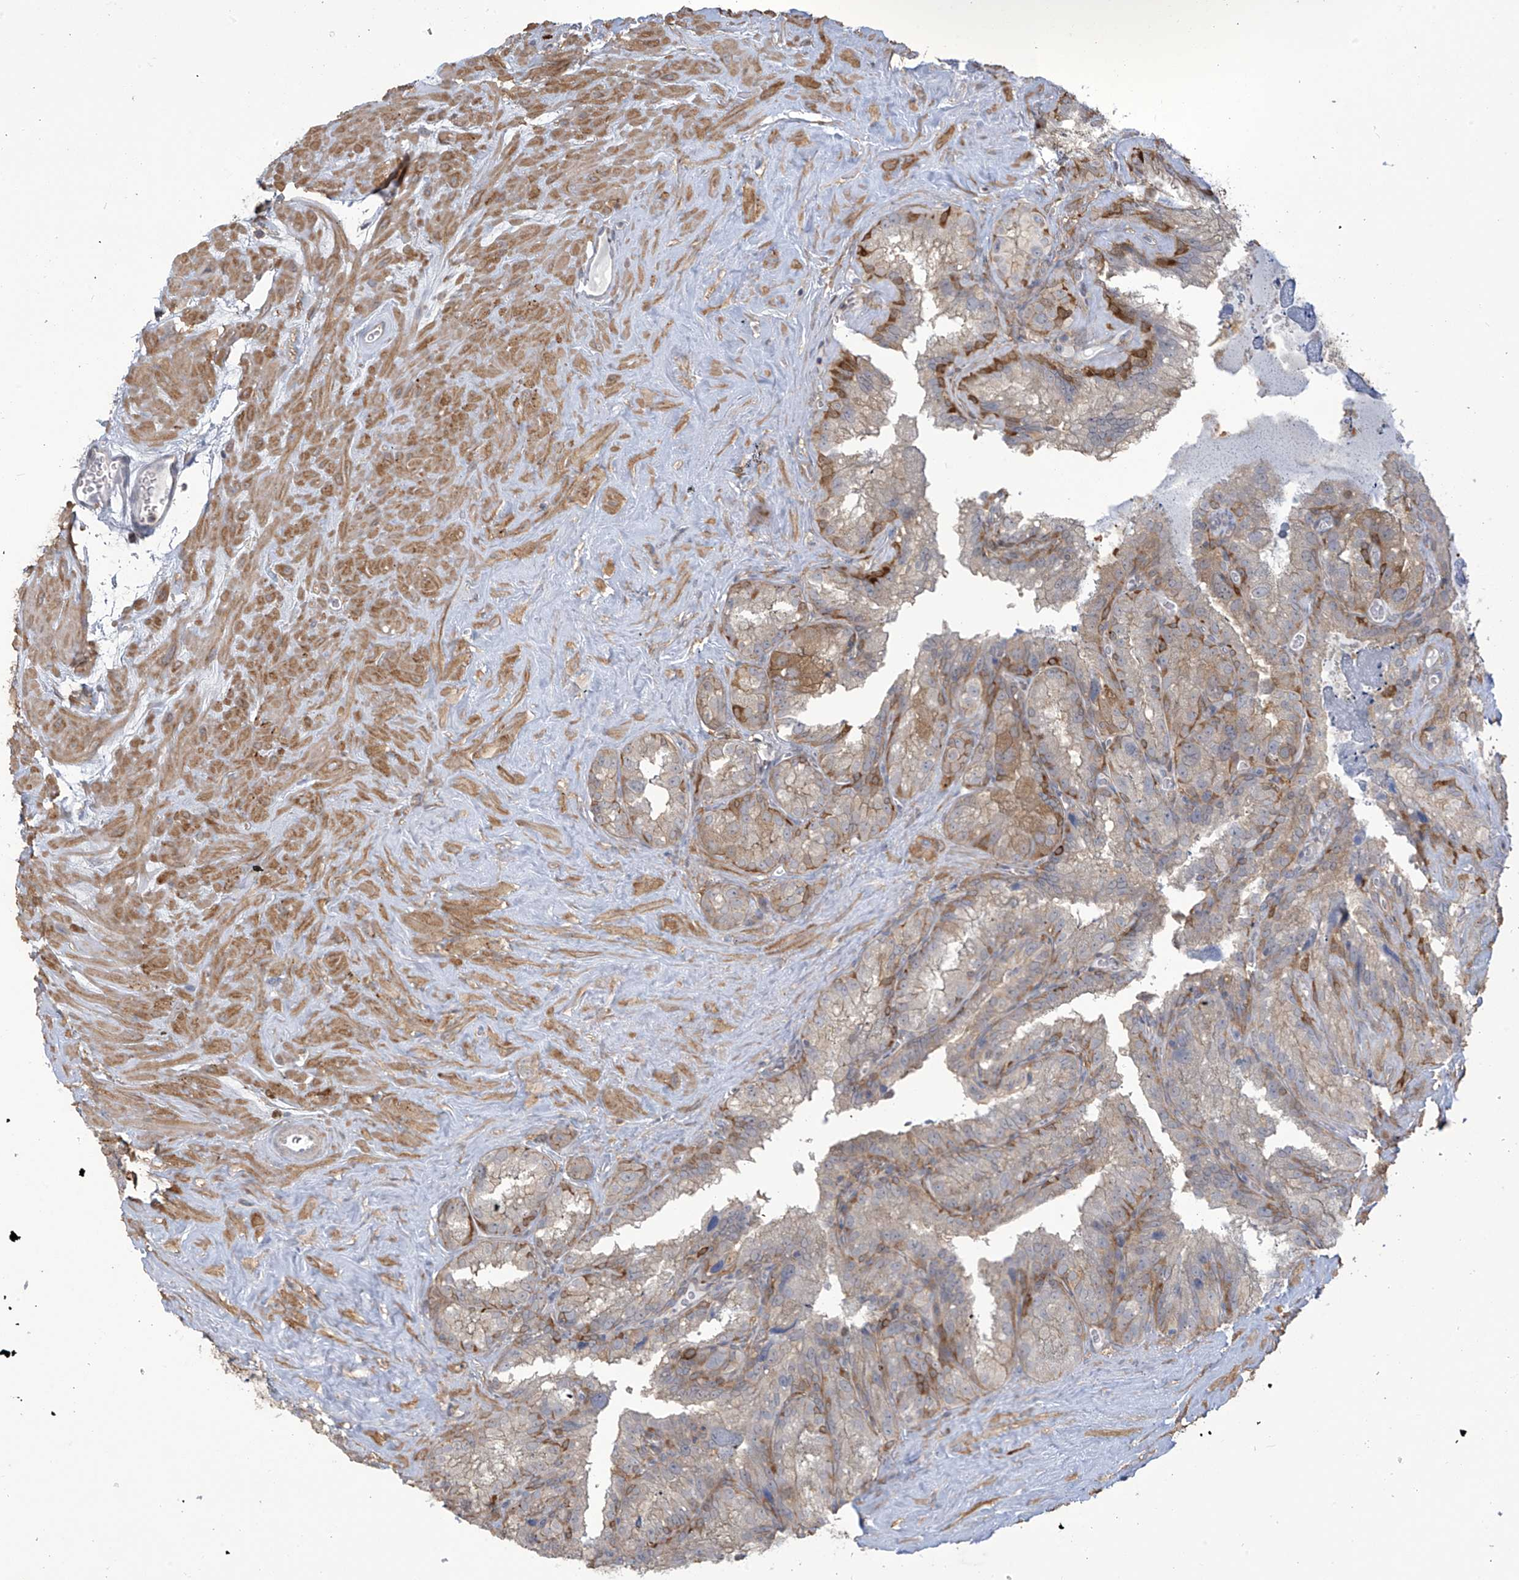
{"staining": {"intensity": "moderate", "quantity": "<25%", "location": "cytoplasmic/membranous"}, "tissue": "seminal vesicle", "cell_type": "Glandular cells", "image_type": "normal", "snomed": [{"axis": "morphology", "description": "Normal tissue, NOS"}, {"axis": "topography", "description": "Prostate"}, {"axis": "topography", "description": "Seminal veicle"}], "caption": "Protein staining displays moderate cytoplasmic/membranous positivity in approximately <25% of glandular cells in benign seminal vesicle. (Stains: DAB in brown, nuclei in blue, Microscopy: brightfield microscopy at high magnification).", "gene": "TAGAP", "patient": {"sex": "male", "age": 59}}